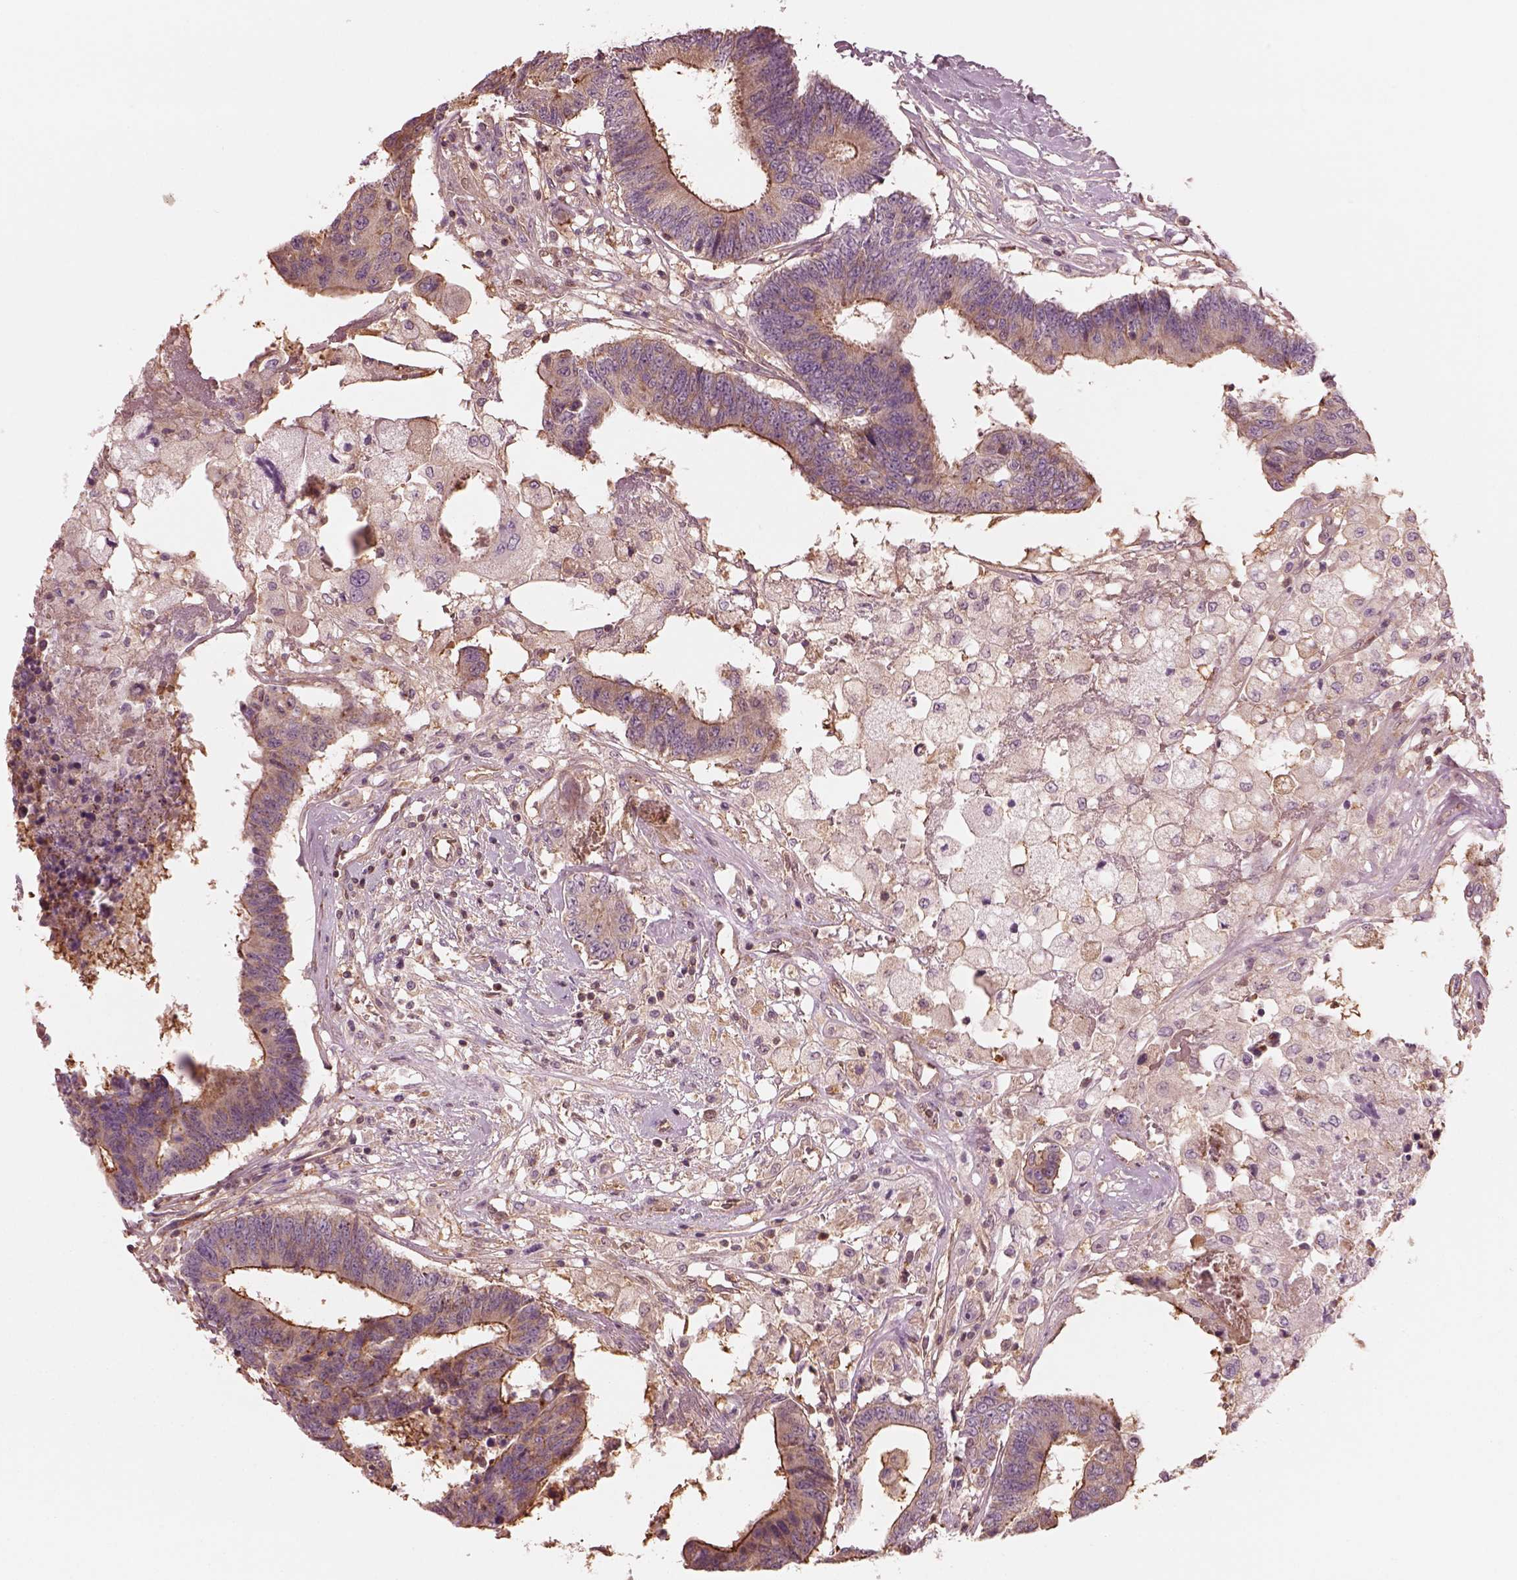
{"staining": {"intensity": "strong", "quantity": "25%-75%", "location": "cytoplasmic/membranous"}, "tissue": "colorectal cancer", "cell_type": "Tumor cells", "image_type": "cancer", "snomed": [{"axis": "morphology", "description": "Adenocarcinoma, NOS"}, {"axis": "topography", "description": "Colon"}], "caption": "A histopathology image of colorectal cancer stained for a protein exhibits strong cytoplasmic/membranous brown staining in tumor cells.", "gene": "STK33", "patient": {"sex": "female", "age": 48}}